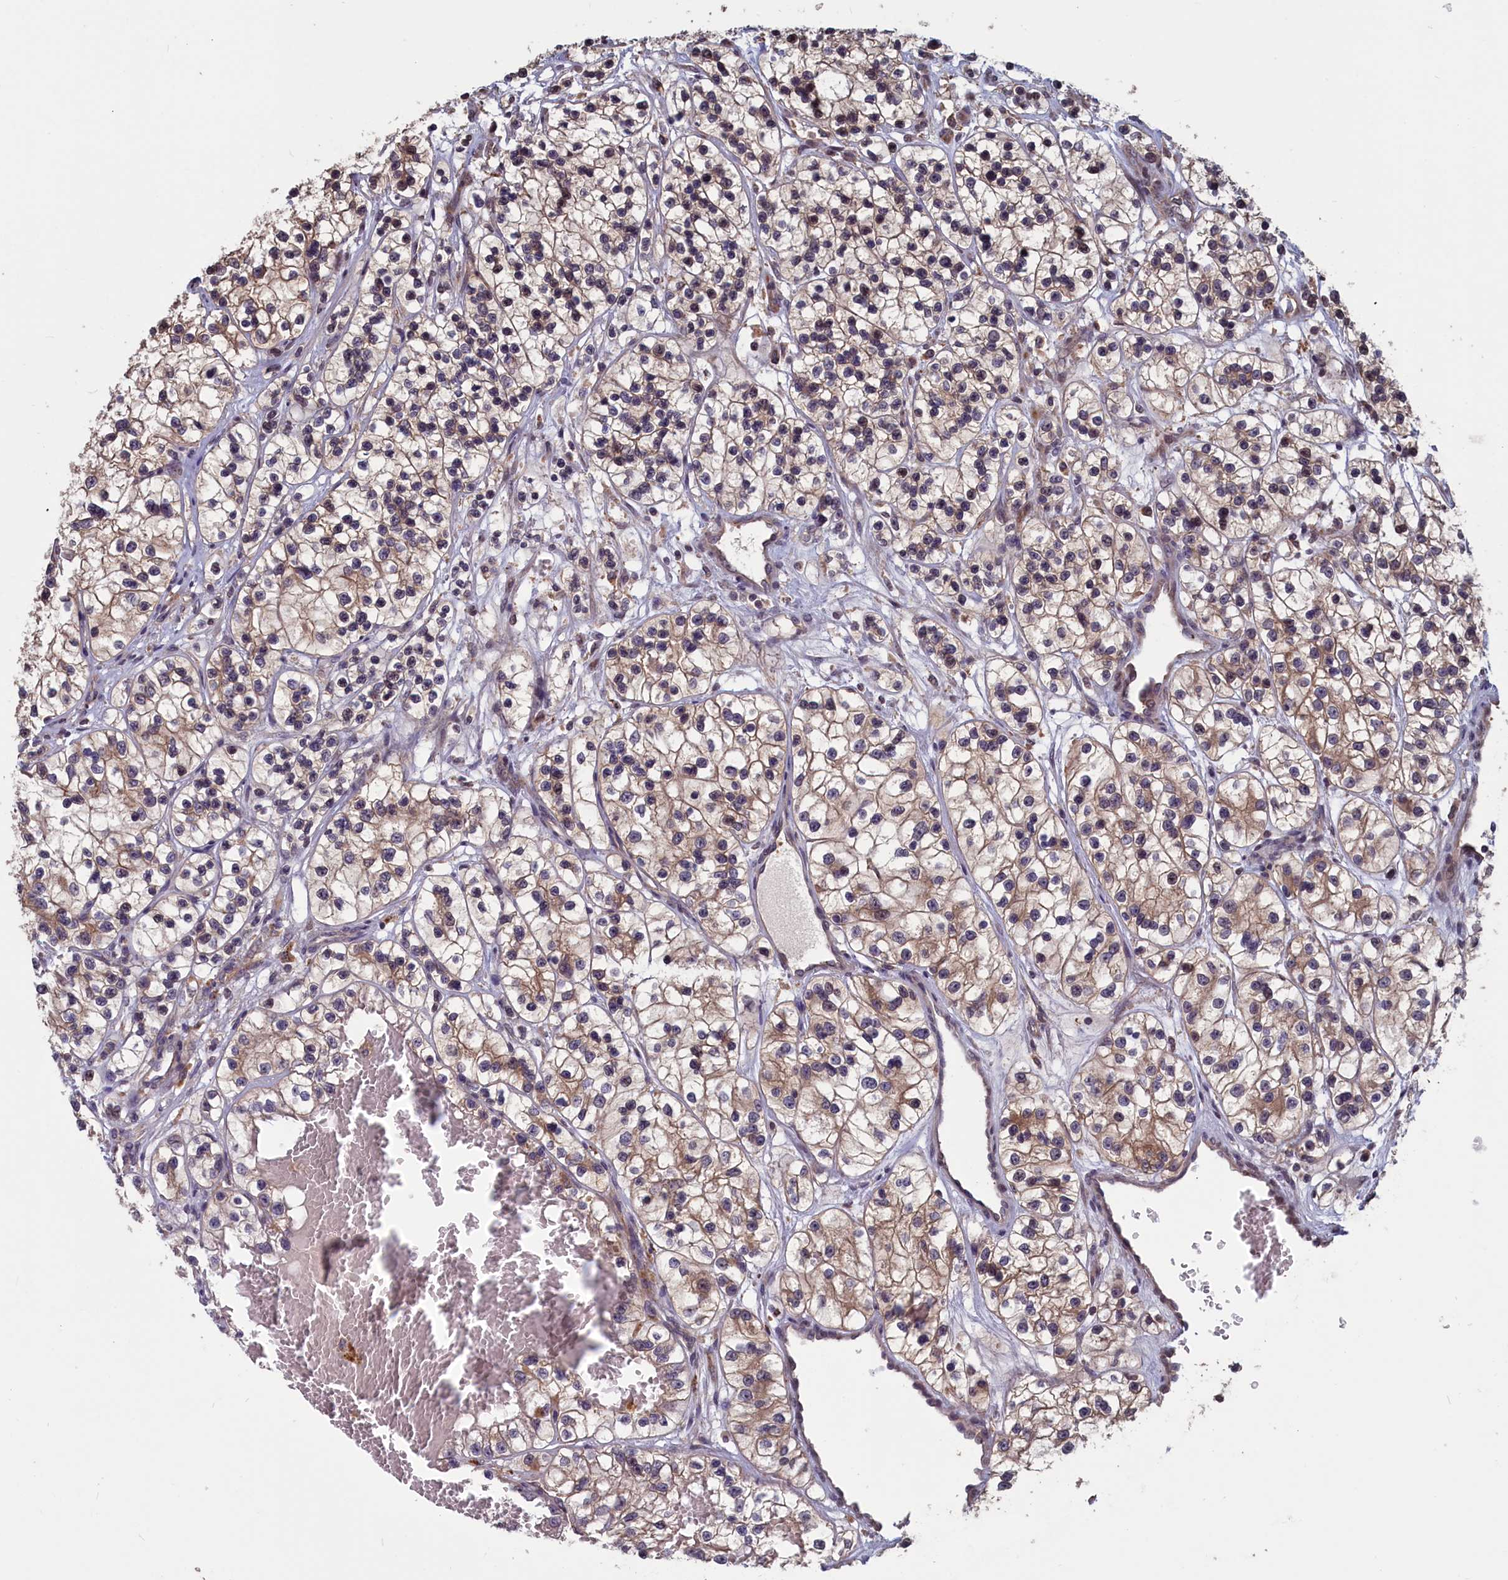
{"staining": {"intensity": "moderate", "quantity": "<25%", "location": "cytoplasmic/membranous"}, "tissue": "renal cancer", "cell_type": "Tumor cells", "image_type": "cancer", "snomed": [{"axis": "morphology", "description": "Adenocarcinoma, NOS"}, {"axis": "topography", "description": "Kidney"}], "caption": "This micrograph exhibits IHC staining of adenocarcinoma (renal), with low moderate cytoplasmic/membranous positivity in approximately <25% of tumor cells.", "gene": "CACTIN", "patient": {"sex": "female", "age": 57}}